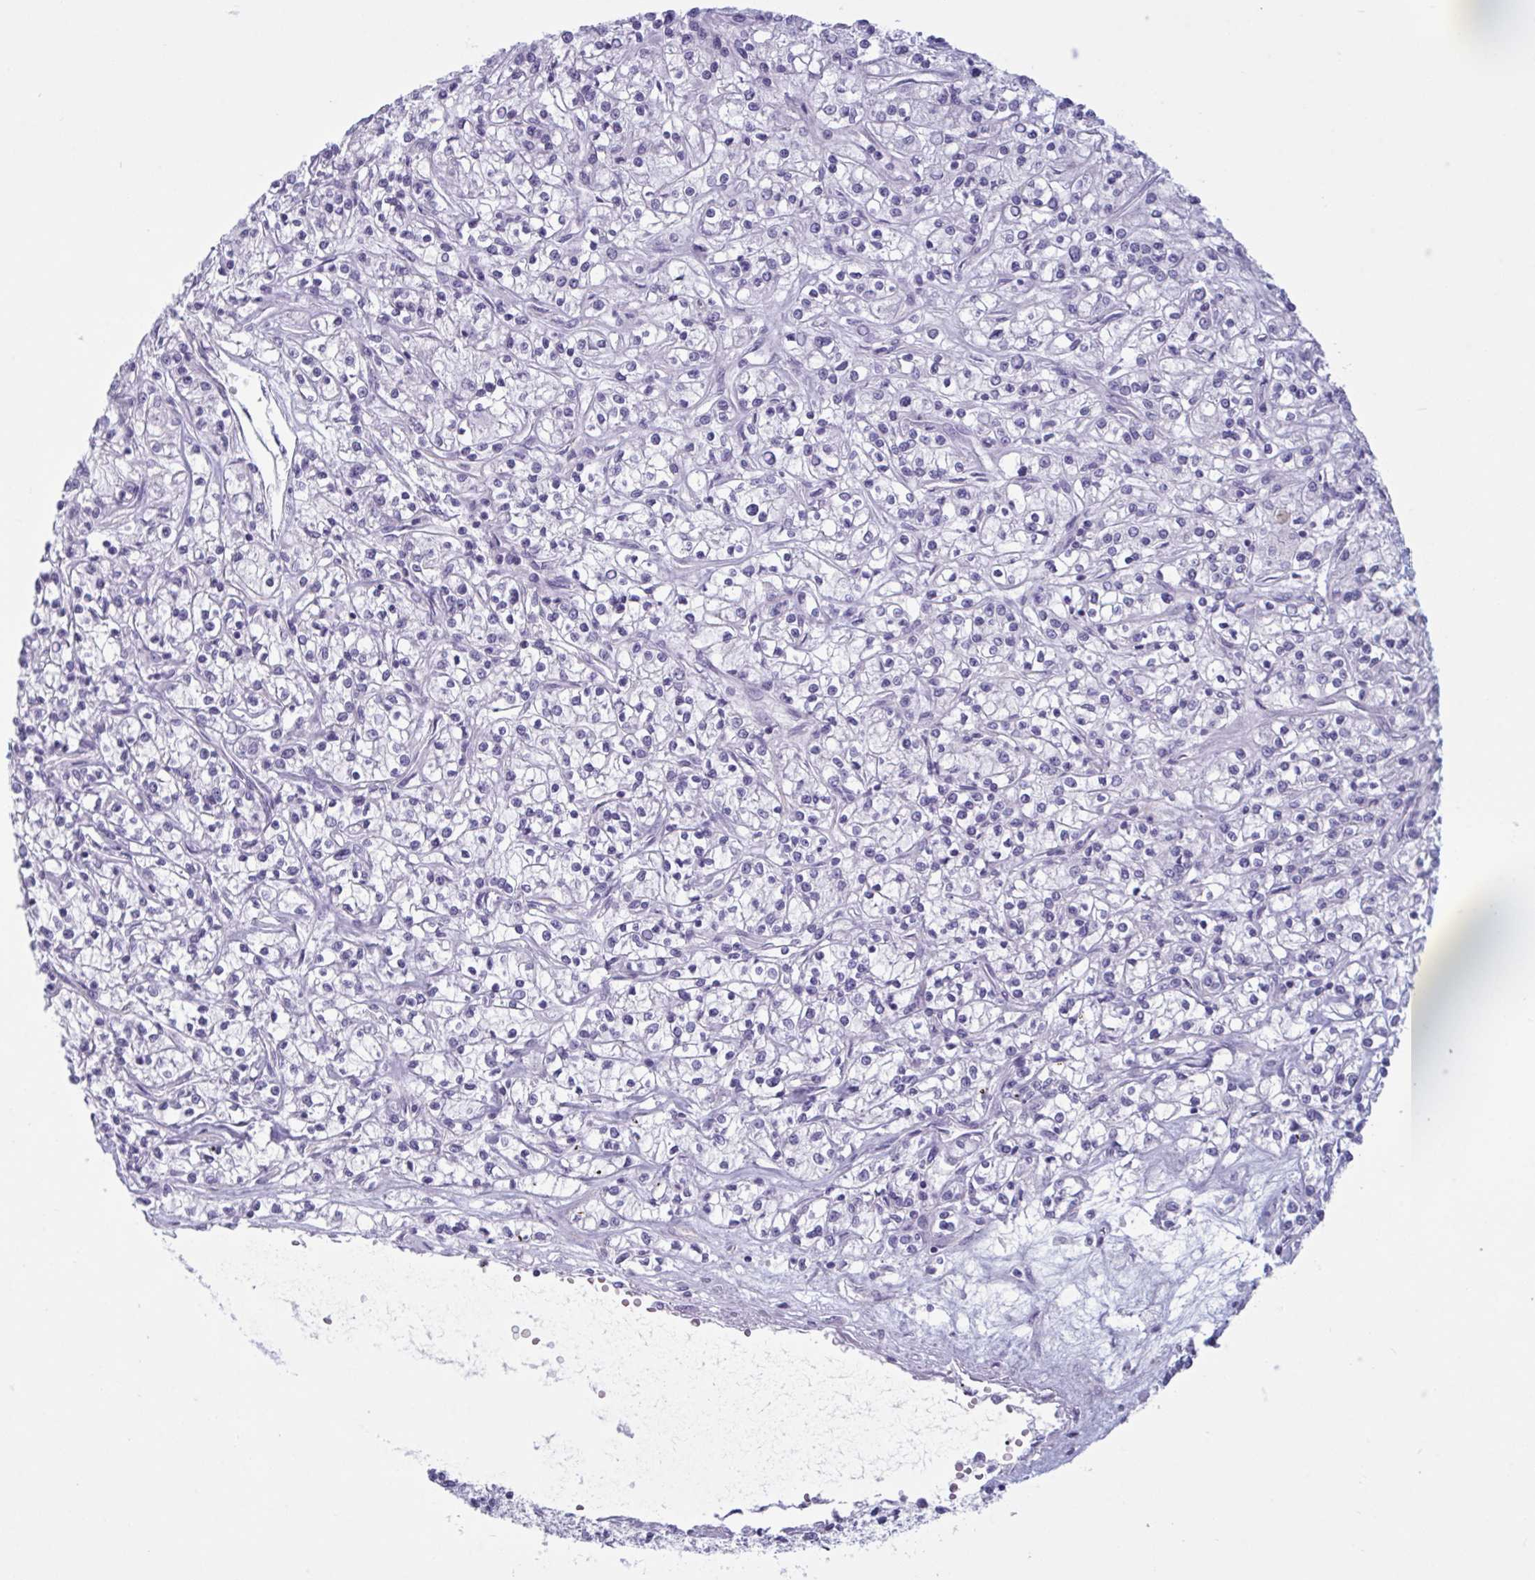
{"staining": {"intensity": "negative", "quantity": "none", "location": "none"}, "tissue": "renal cancer", "cell_type": "Tumor cells", "image_type": "cancer", "snomed": [{"axis": "morphology", "description": "Adenocarcinoma, NOS"}, {"axis": "topography", "description": "Kidney"}], "caption": "Tumor cells show no significant positivity in renal cancer (adenocarcinoma).", "gene": "OR1L3", "patient": {"sex": "female", "age": 59}}